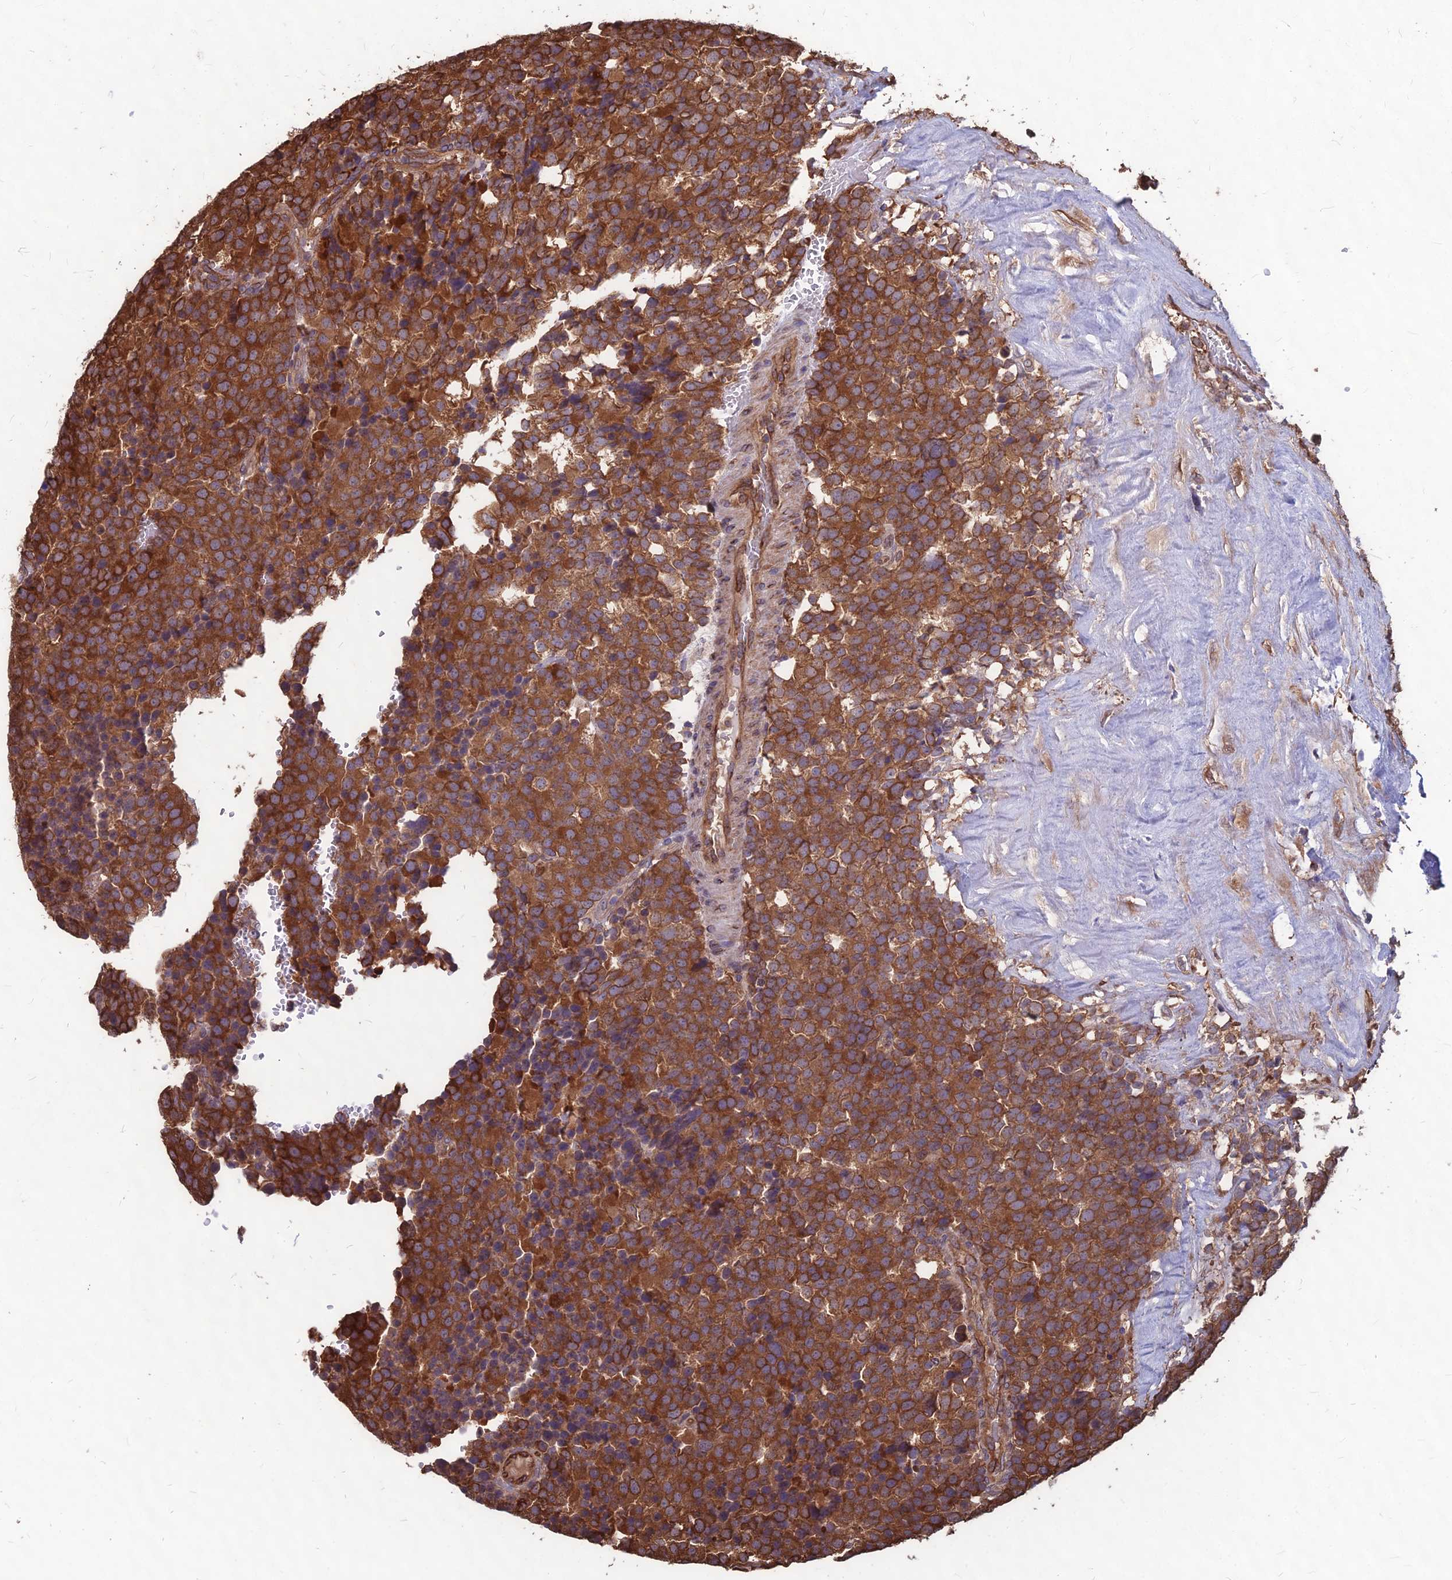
{"staining": {"intensity": "strong", "quantity": ">75%", "location": "cytoplasmic/membranous"}, "tissue": "testis cancer", "cell_type": "Tumor cells", "image_type": "cancer", "snomed": [{"axis": "morphology", "description": "Seminoma, NOS"}, {"axis": "topography", "description": "Testis"}], "caption": "Immunohistochemical staining of testis cancer demonstrates high levels of strong cytoplasmic/membranous staining in about >75% of tumor cells. (IHC, brightfield microscopy, high magnification).", "gene": "LSM6", "patient": {"sex": "male", "age": 71}}